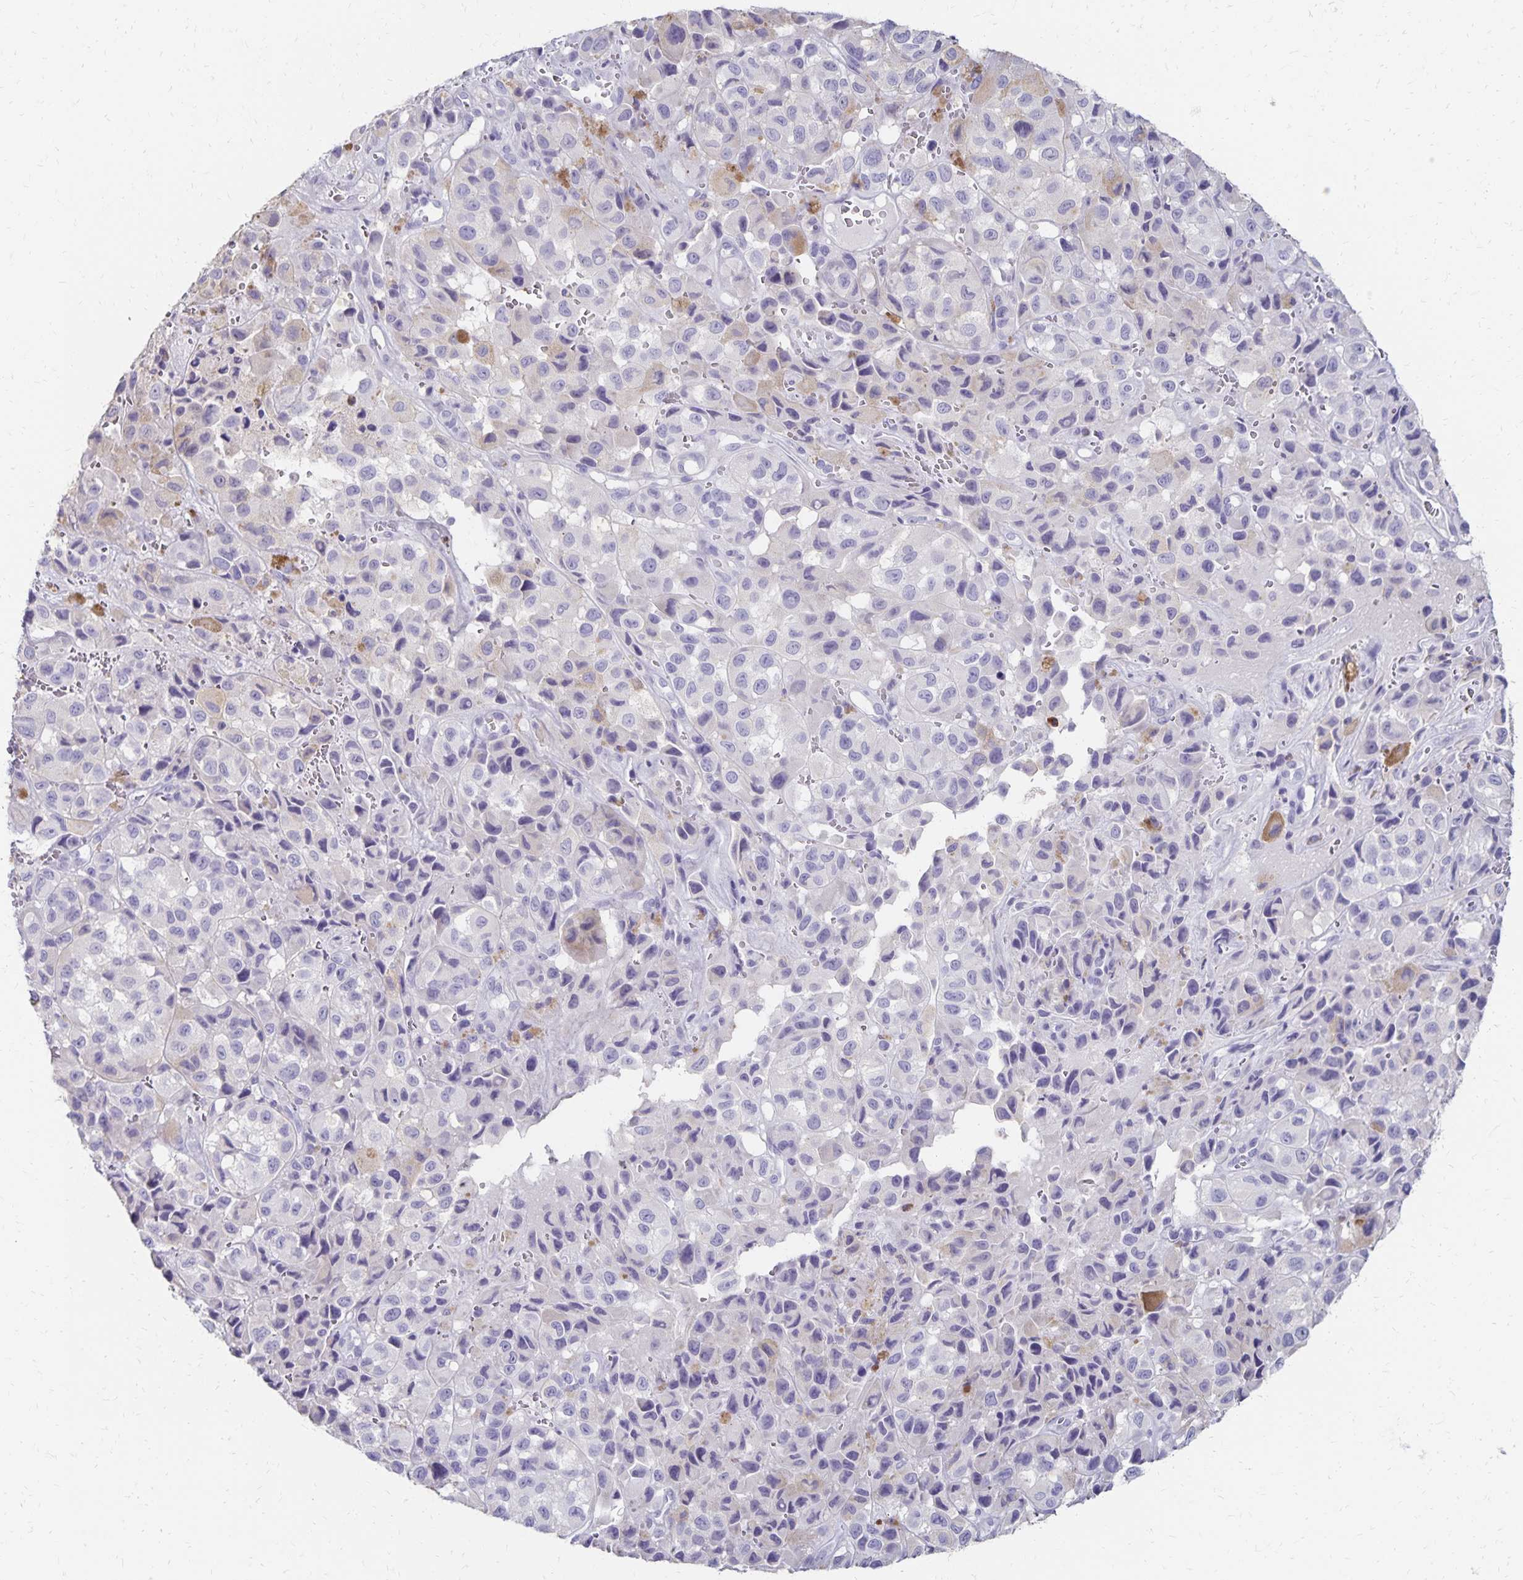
{"staining": {"intensity": "negative", "quantity": "none", "location": "none"}, "tissue": "melanoma", "cell_type": "Tumor cells", "image_type": "cancer", "snomed": [{"axis": "morphology", "description": "Malignant melanoma, NOS"}, {"axis": "topography", "description": "Skin"}], "caption": "Human malignant melanoma stained for a protein using immunohistochemistry exhibits no positivity in tumor cells.", "gene": "DYNLT4", "patient": {"sex": "male", "age": 93}}